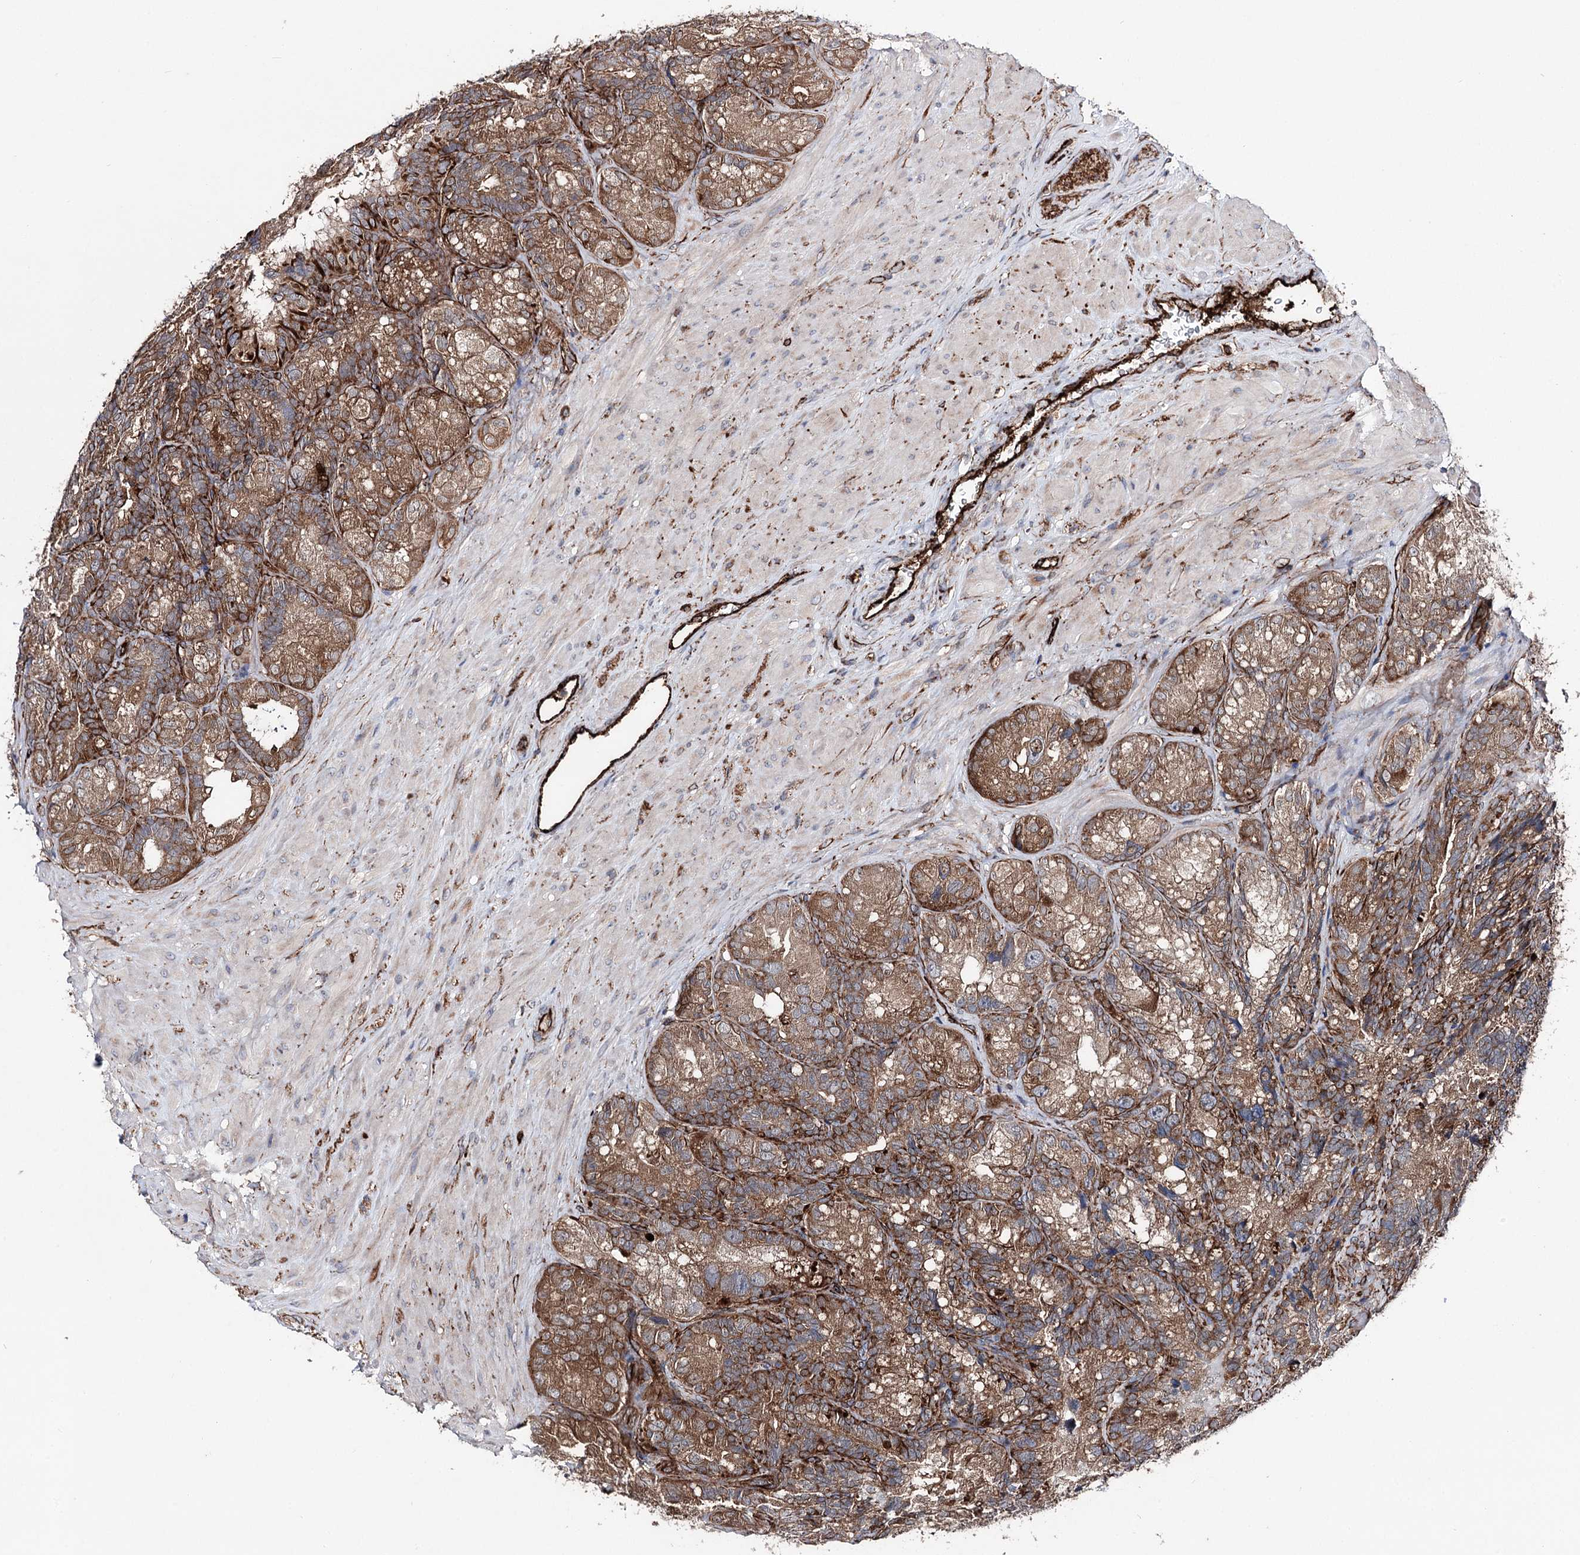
{"staining": {"intensity": "moderate", "quantity": ">75%", "location": "cytoplasmic/membranous"}, "tissue": "seminal vesicle", "cell_type": "Glandular cells", "image_type": "normal", "snomed": [{"axis": "morphology", "description": "Normal tissue, NOS"}, {"axis": "topography", "description": "Seminal veicle"}], "caption": "High-power microscopy captured an IHC micrograph of normal seminal vesicle, revealing moderate cytoplasmic/membranous expression in approximately >75% of glandular cells. The staining is performed using DAB (3,3'-diaminobenzidine) brown chromogen to label protein expression. The nuclei are counter-stained blue using hematoxylin.", "gene": "MIB1", "patient": {"sex": "male", "age": 60}}